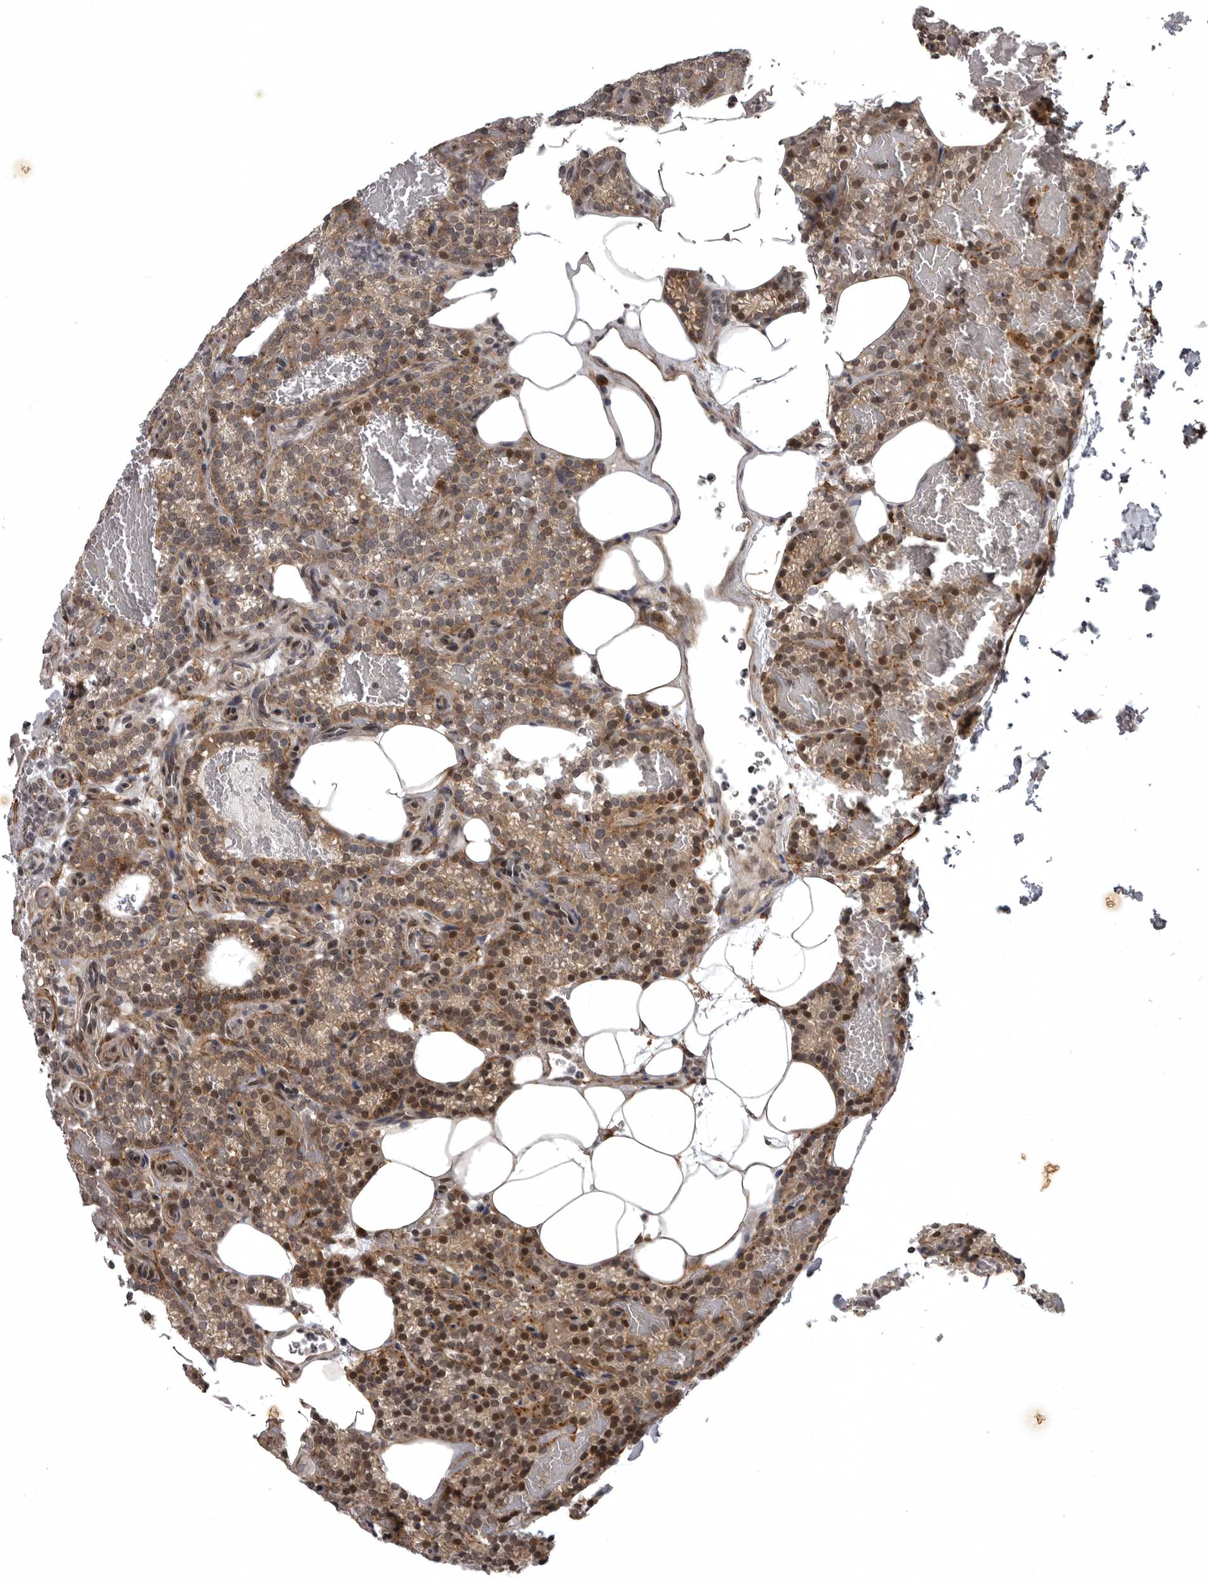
{"staining": {"intensity": "moderate", "quantity": "25%-75%", "location": "cytoplasmic/membranous,nuclear"}, "tissue": "parathyroid gland", "cell_type": "Glandular cells", "image_type": "normal", "snomed": [{"axis": "morphology", "description": "Normal tissue, NOS"}, {"axis": "topography", "description": "Parathyroid gland"}], "caption": "Parathyroid gland stained with a brown dye displays moderate cytoplasmic/membranous,nuclear positive staining in approximately 25%-75% of glandular cells.", "gene": "SNX16", "patient": {"sex": "male", "age": 58}}